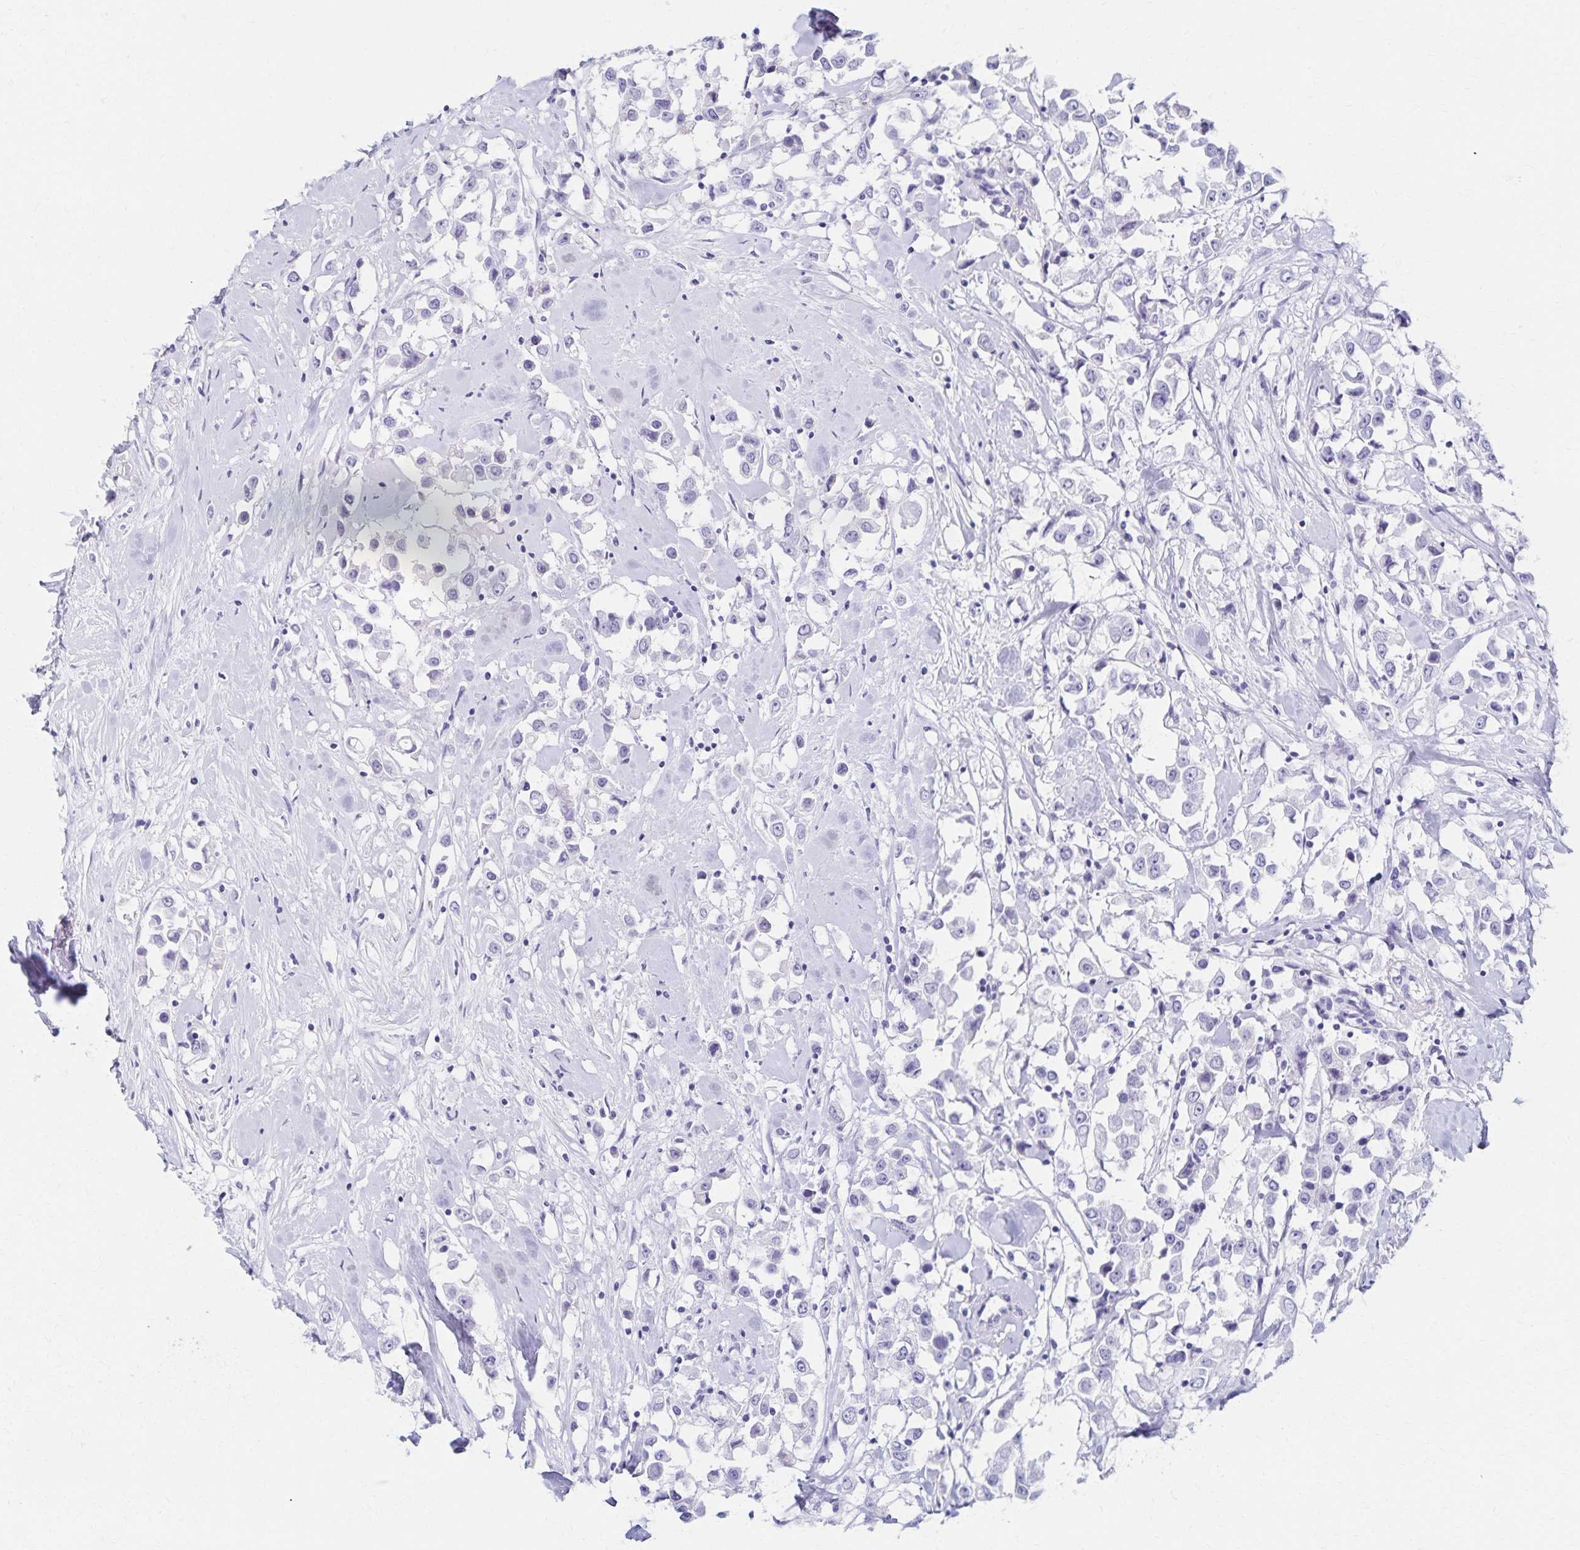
{"staining": {"intensity": "negative", "quantity": "none", "location": "none"}, "tissue": "breast cancer", "cell_type": "Tumor cells", "image_type": "cancer", "snomed": [{"axis": "morphology", "description": "Duct carcinoma"}, {"axis": "topography", "description": "Breast"}], "caption": "IHC photomicrograph of neoplastic tissue: breast cancer stained with DAB (3,3'-diaminobenzidine) exhibits no significant protein staining in tumor cells.", "gene": "C2orf50", "patient": {"sex": "female", "age": 61}}